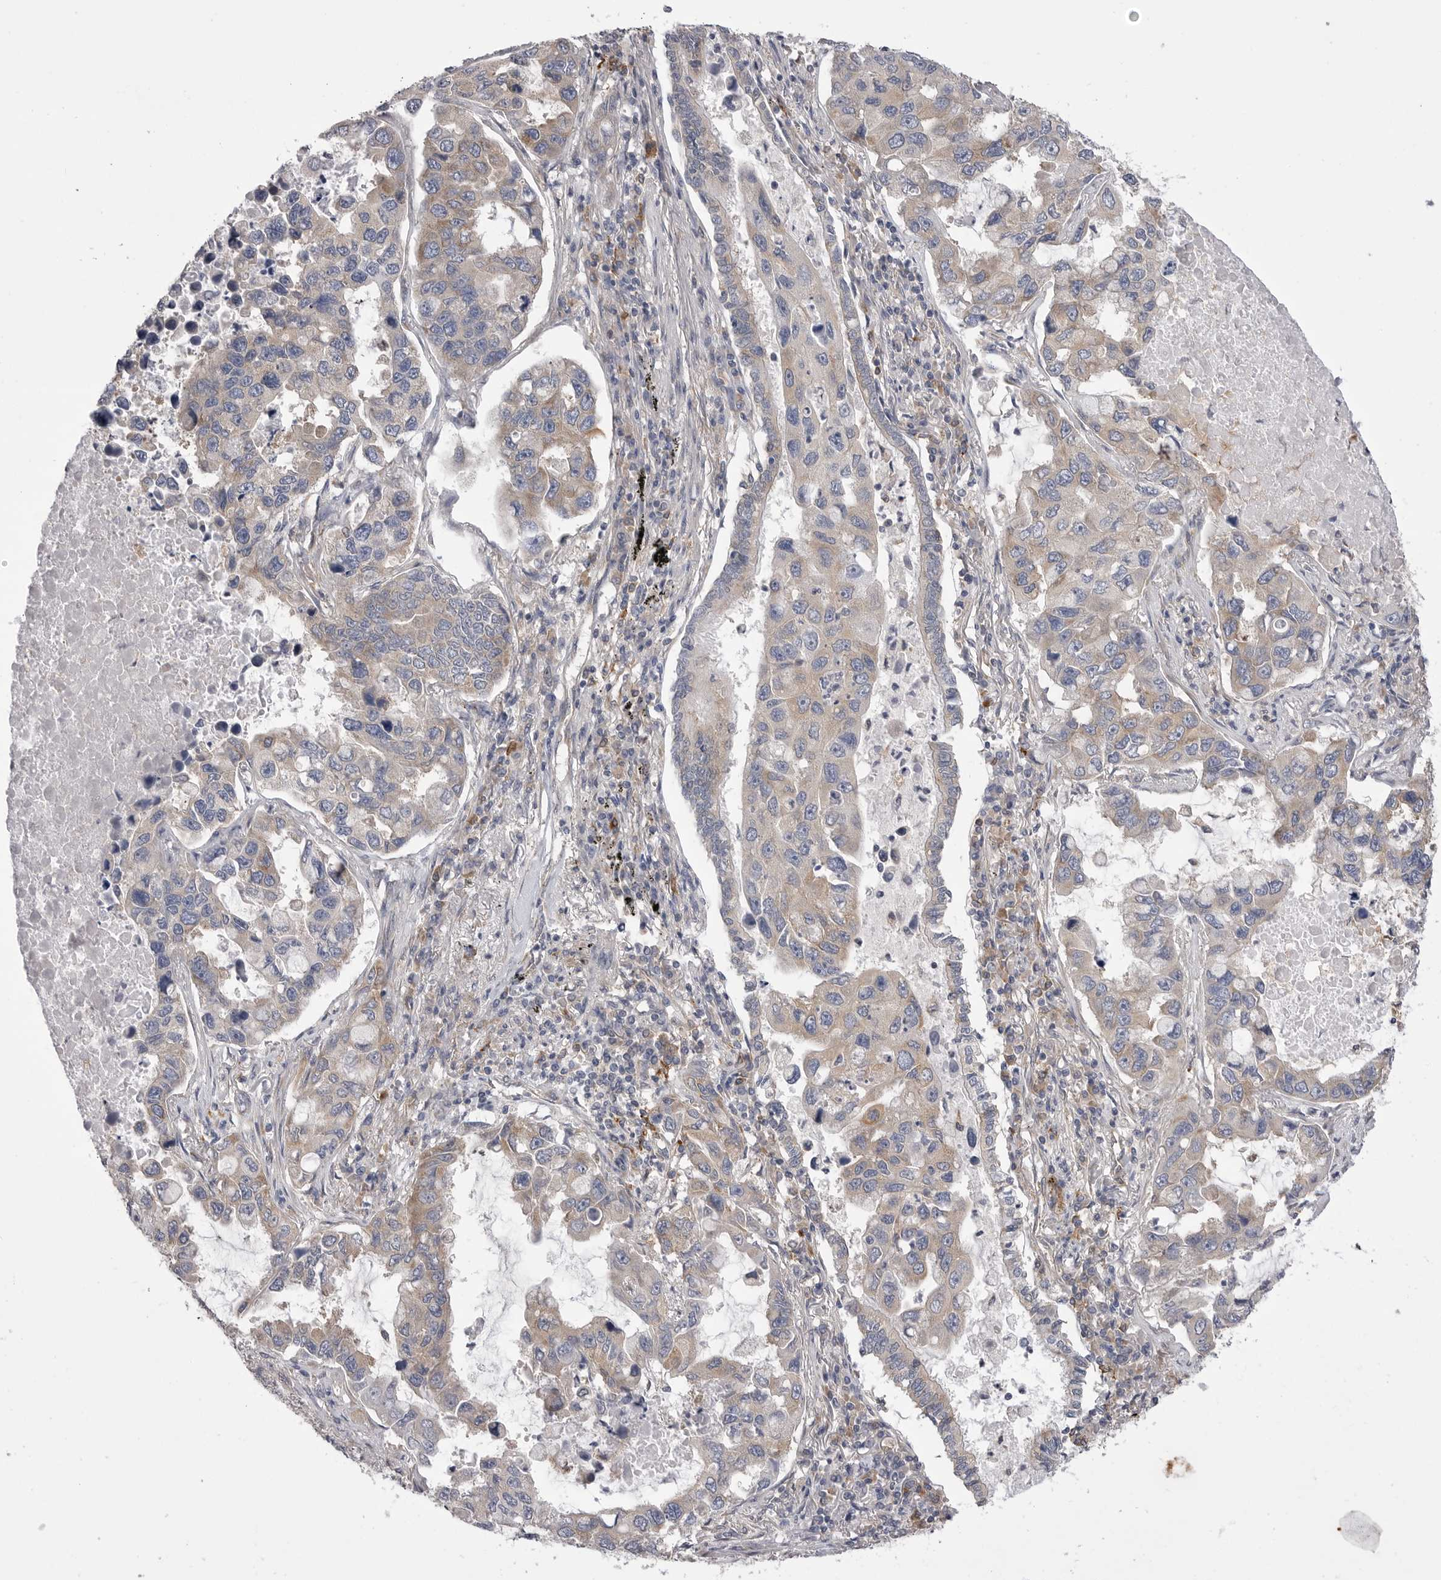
{"staining": {"intensity": "weak", "quantity": "<25%", "location": "cytoplasmic/membranous"}, "tissue": "lung cancer", "cell_type": "Tumor cells", "image_type": "cancer", "snomed": [{"axis": "morphology", "description": "Adenocarcinoma, NOS"}, {"axis": "topography", "description": "Lung"}], "caption": "Human lung adenocarcinoma stained for a protein using IHC exhibits no staining in tumor cells.", "gene": "VAC14", "patient": {"sex": "male", "age": 64}}